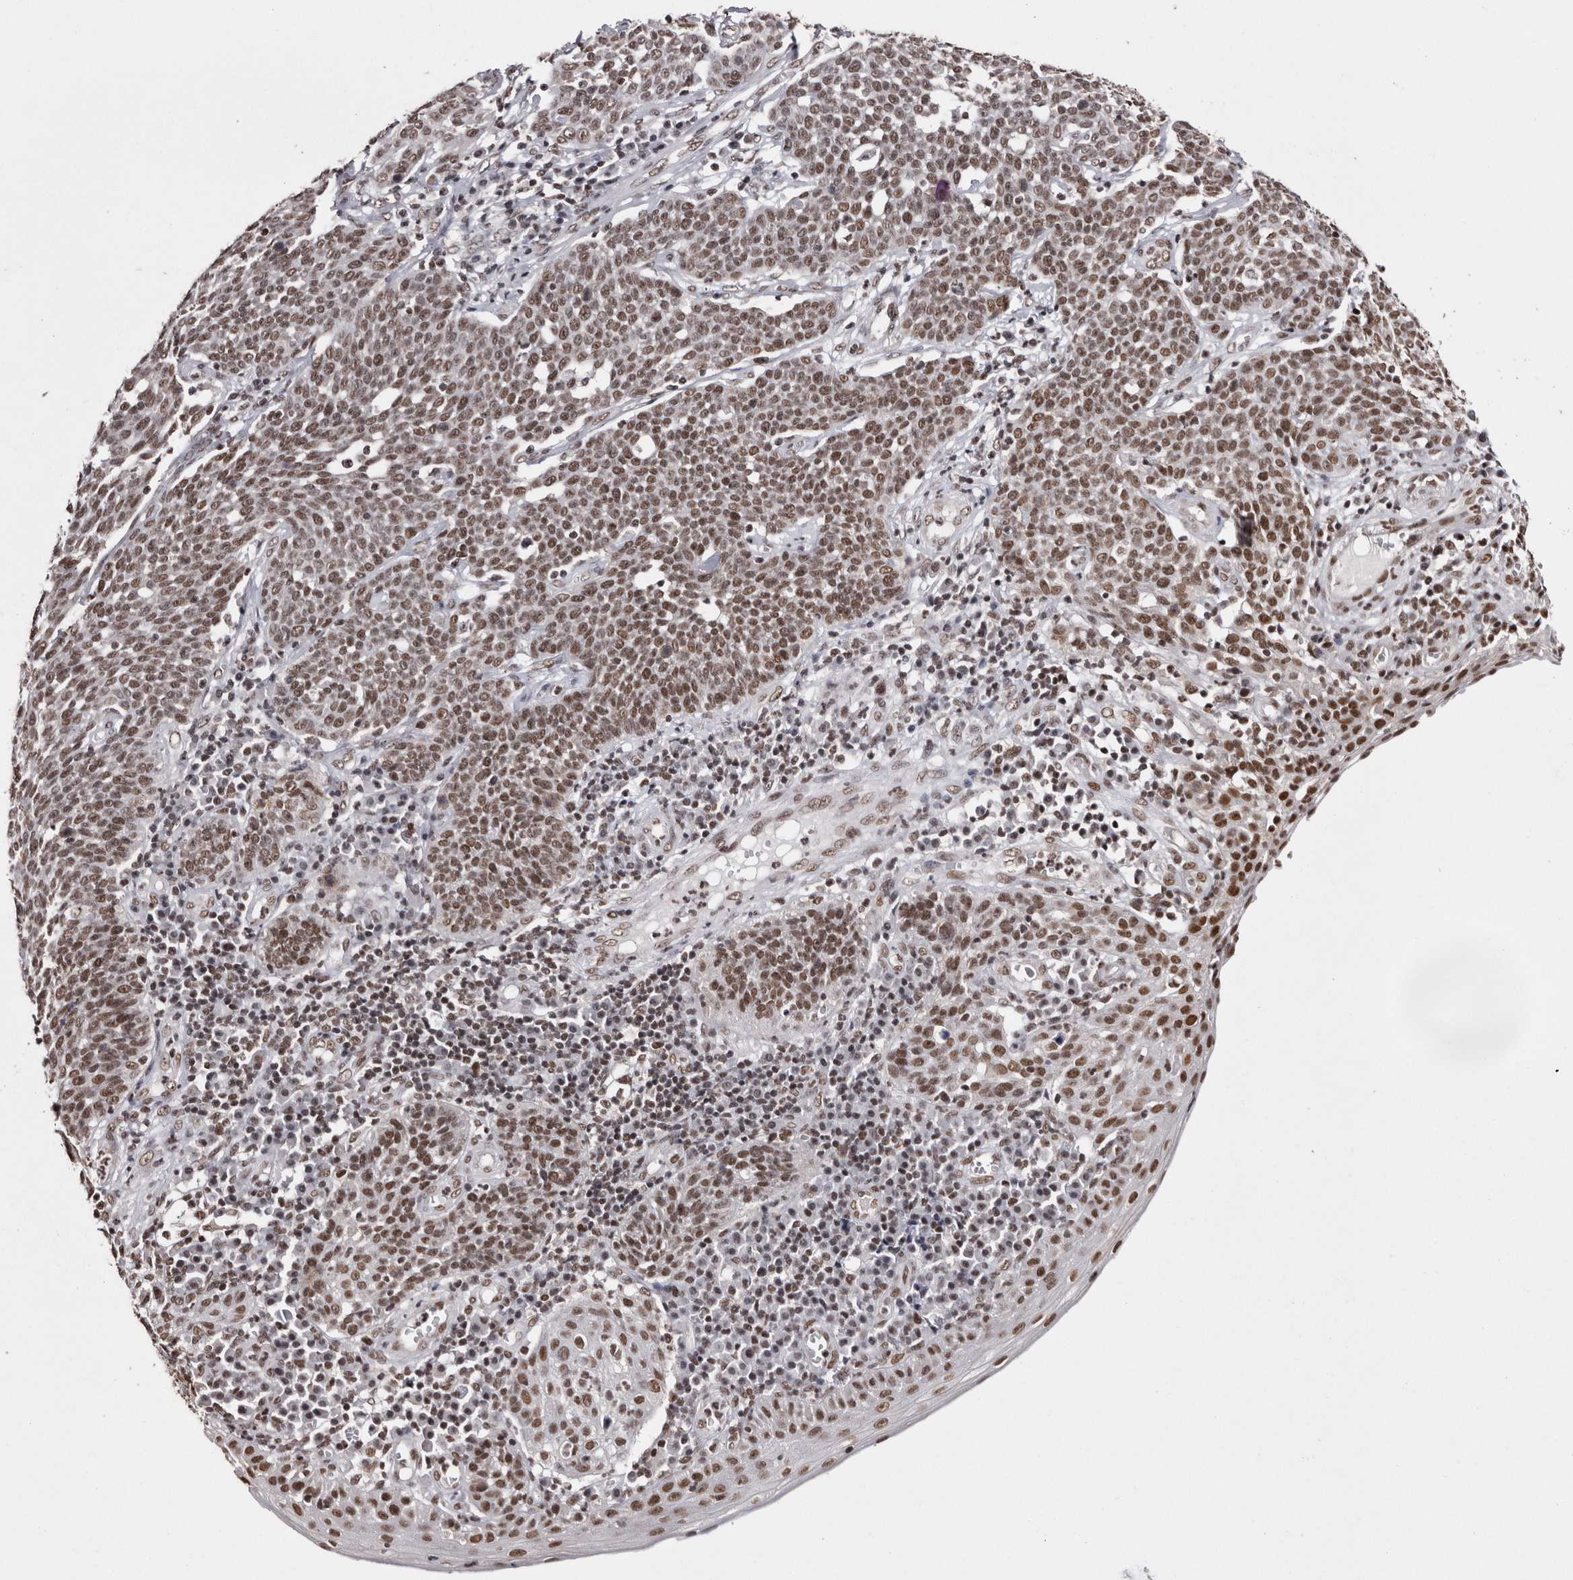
{"staining": {"intensity": "moderate", "quantity": ">75%", "location": "nuclear"}, "tissue": "cervical cancer", "cell_type": "Tumor cells", "image_type": "cancer", "snomed": [{"axis": "morphology", "description": "Squamous cell carcinoma, NOS"}, {"axis": "topography", "description": "Cervix"}], "caption": "The micrograph displays immunohistochemical staining of squamous cell carcinoma (cervical). There is moderate nuclear staining is seen in approximately >75% of tumor cells.", "gene": "SMC1A", "patient": {"sex": "female", "age": 34}}